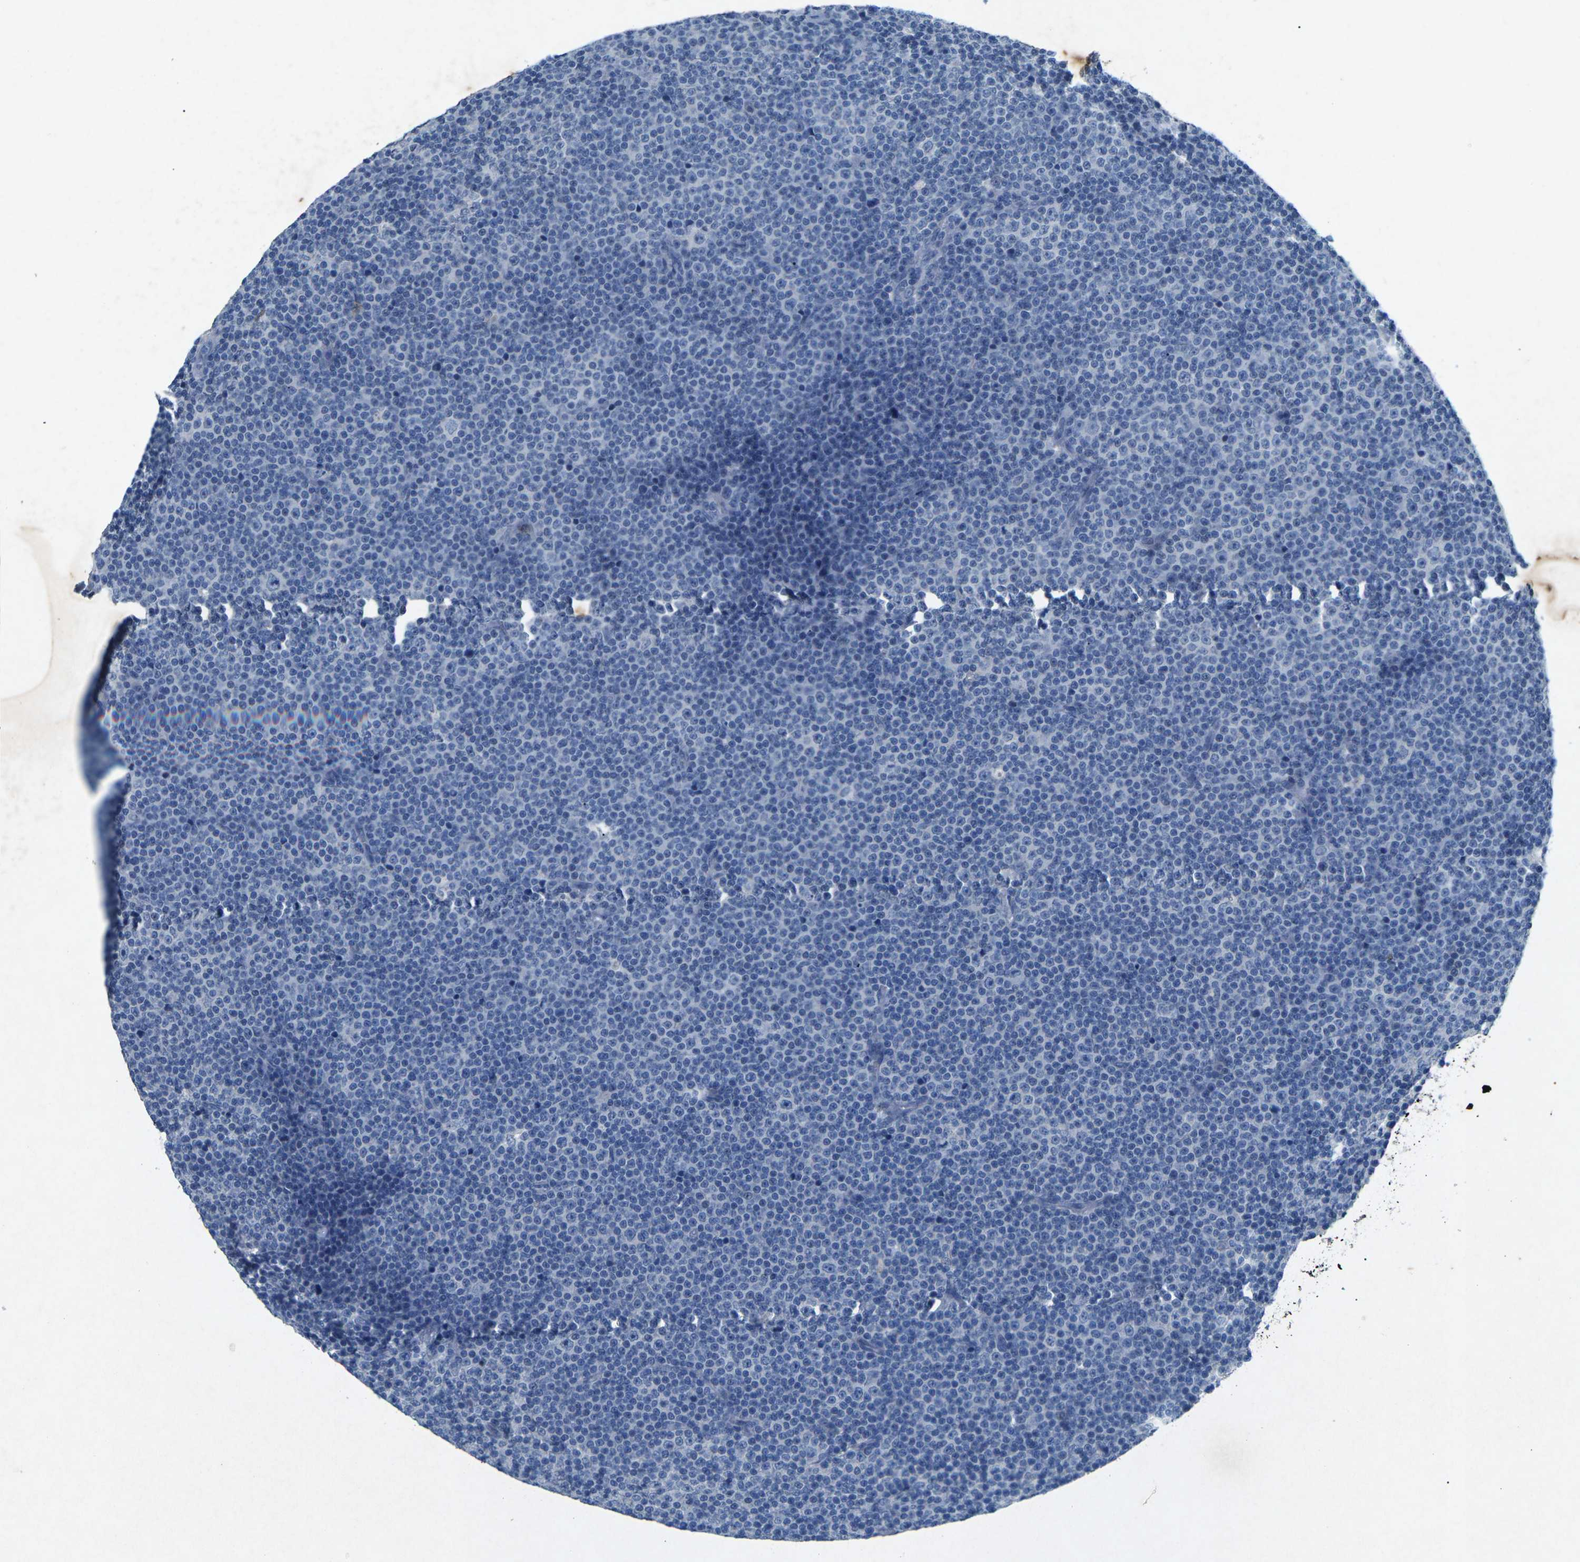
{"staining": {"intensity": "negative", "quantity": "none", "location": "none"}, "tissue": "lymphoma", "cell_type": "Tumor cells", "image_type": "cancer", "snomed": [{"axis": "morphology", "description": "Malignant lymphoma, non-Hodgkin's type, Low grade"}, {"axis": "topography", "description": "Lymph node"}], "caption": "Immunohistochemistry photomicrograph of lymphoma stained for a protein (brown), which shows no positivity in tumor cells. Nuclei are stained in blue.", "gene": "PLG", "patient": {"sex": "female", "age": 67}}